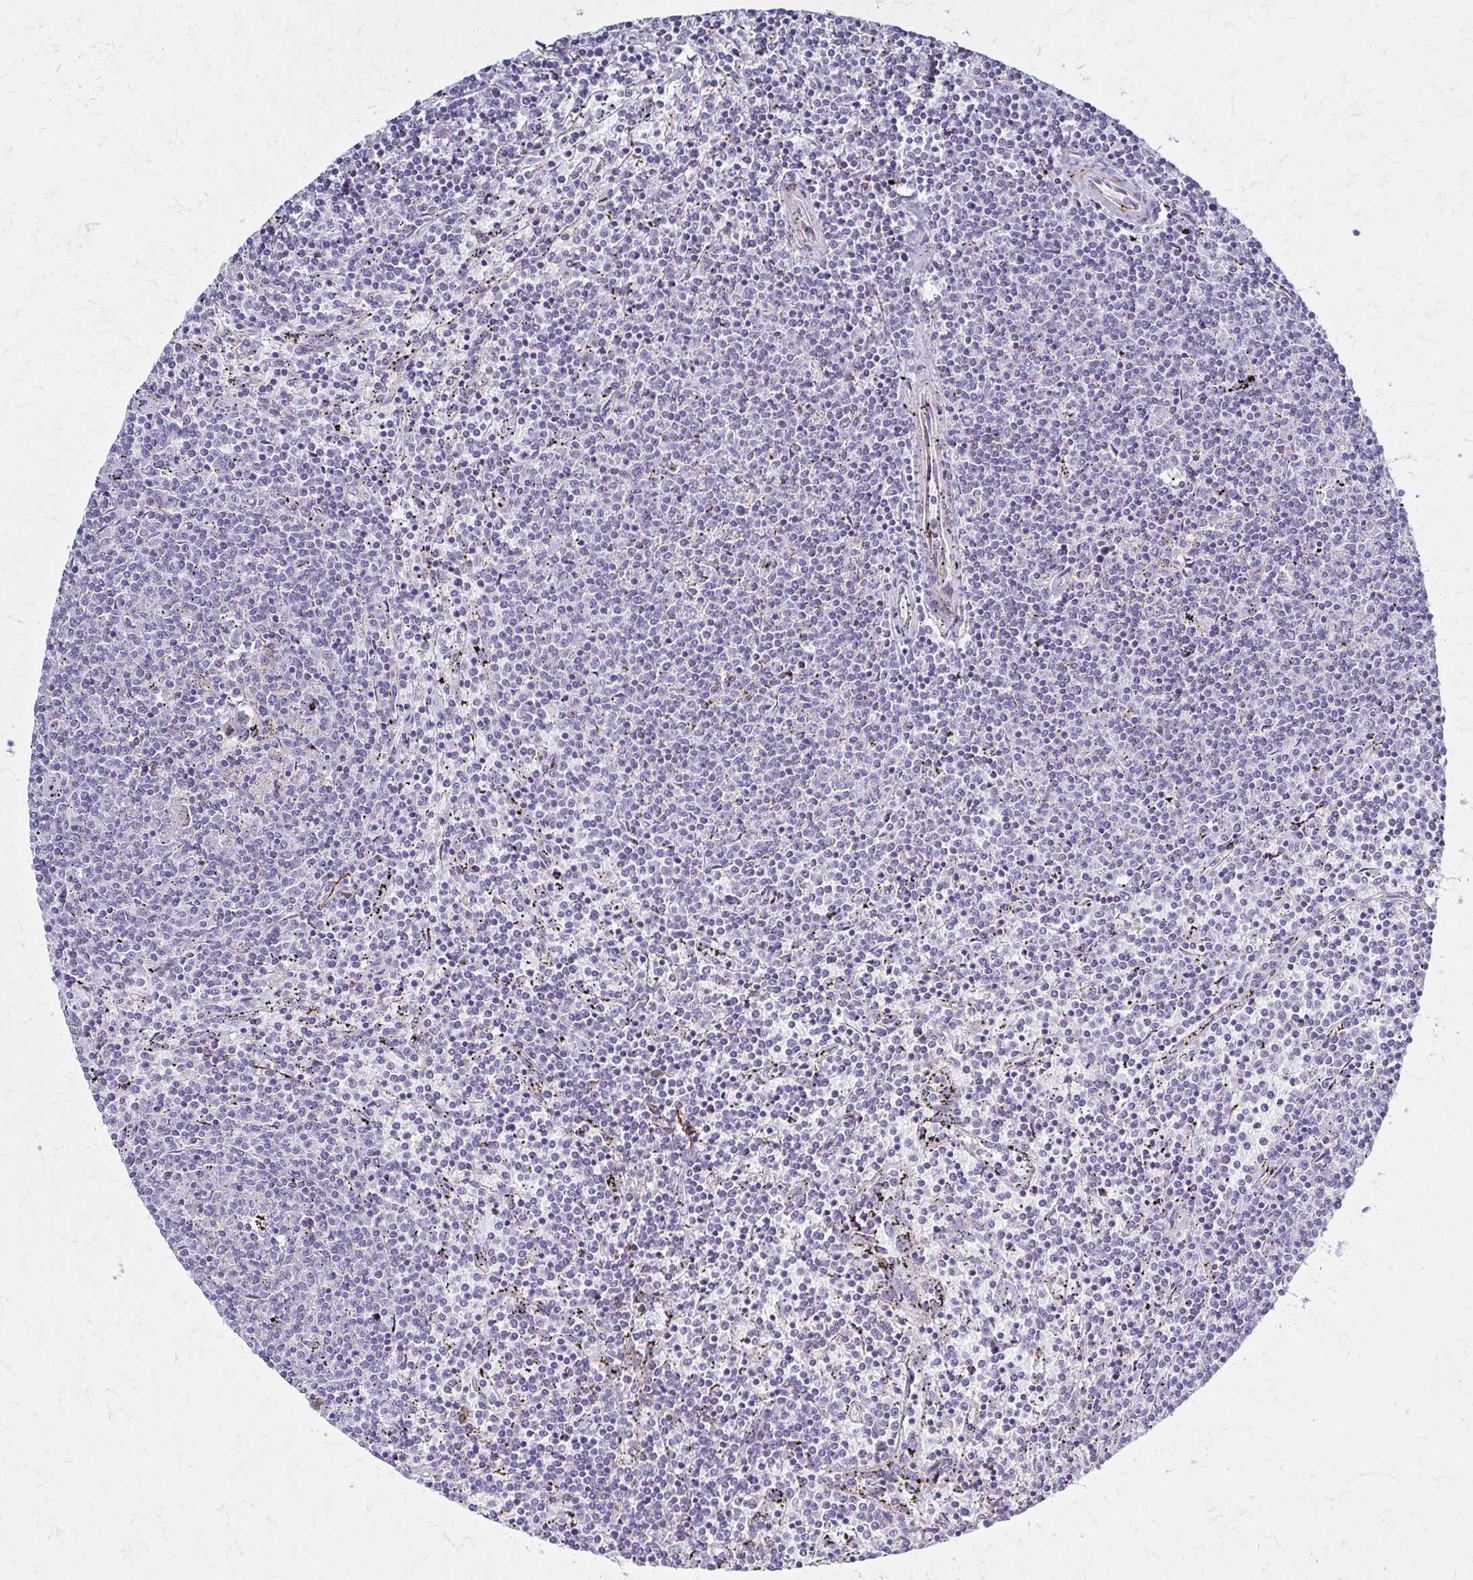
{"staining": {"intensity": "negative", "quantity": "none", "location": "none"}, "tissue": "lymphoma", "cell_type": "Tumor cells", "image_type": "cancer", "snomed": [{"axis": "morphology", "description": "Malignant lymphoma, non-Hodgkin's type, Low grade"}, {"axis": "topography", "description": "Spleen"}], "caption": "Human low-grade malignant lymphoma, non-Hodgkin's type stained for a protein using immunohistochemistry (IHC) displays no staining in tumor cells.", "gene": "TIMMDC1", "patient": {"sex": "female", "age": 50}}